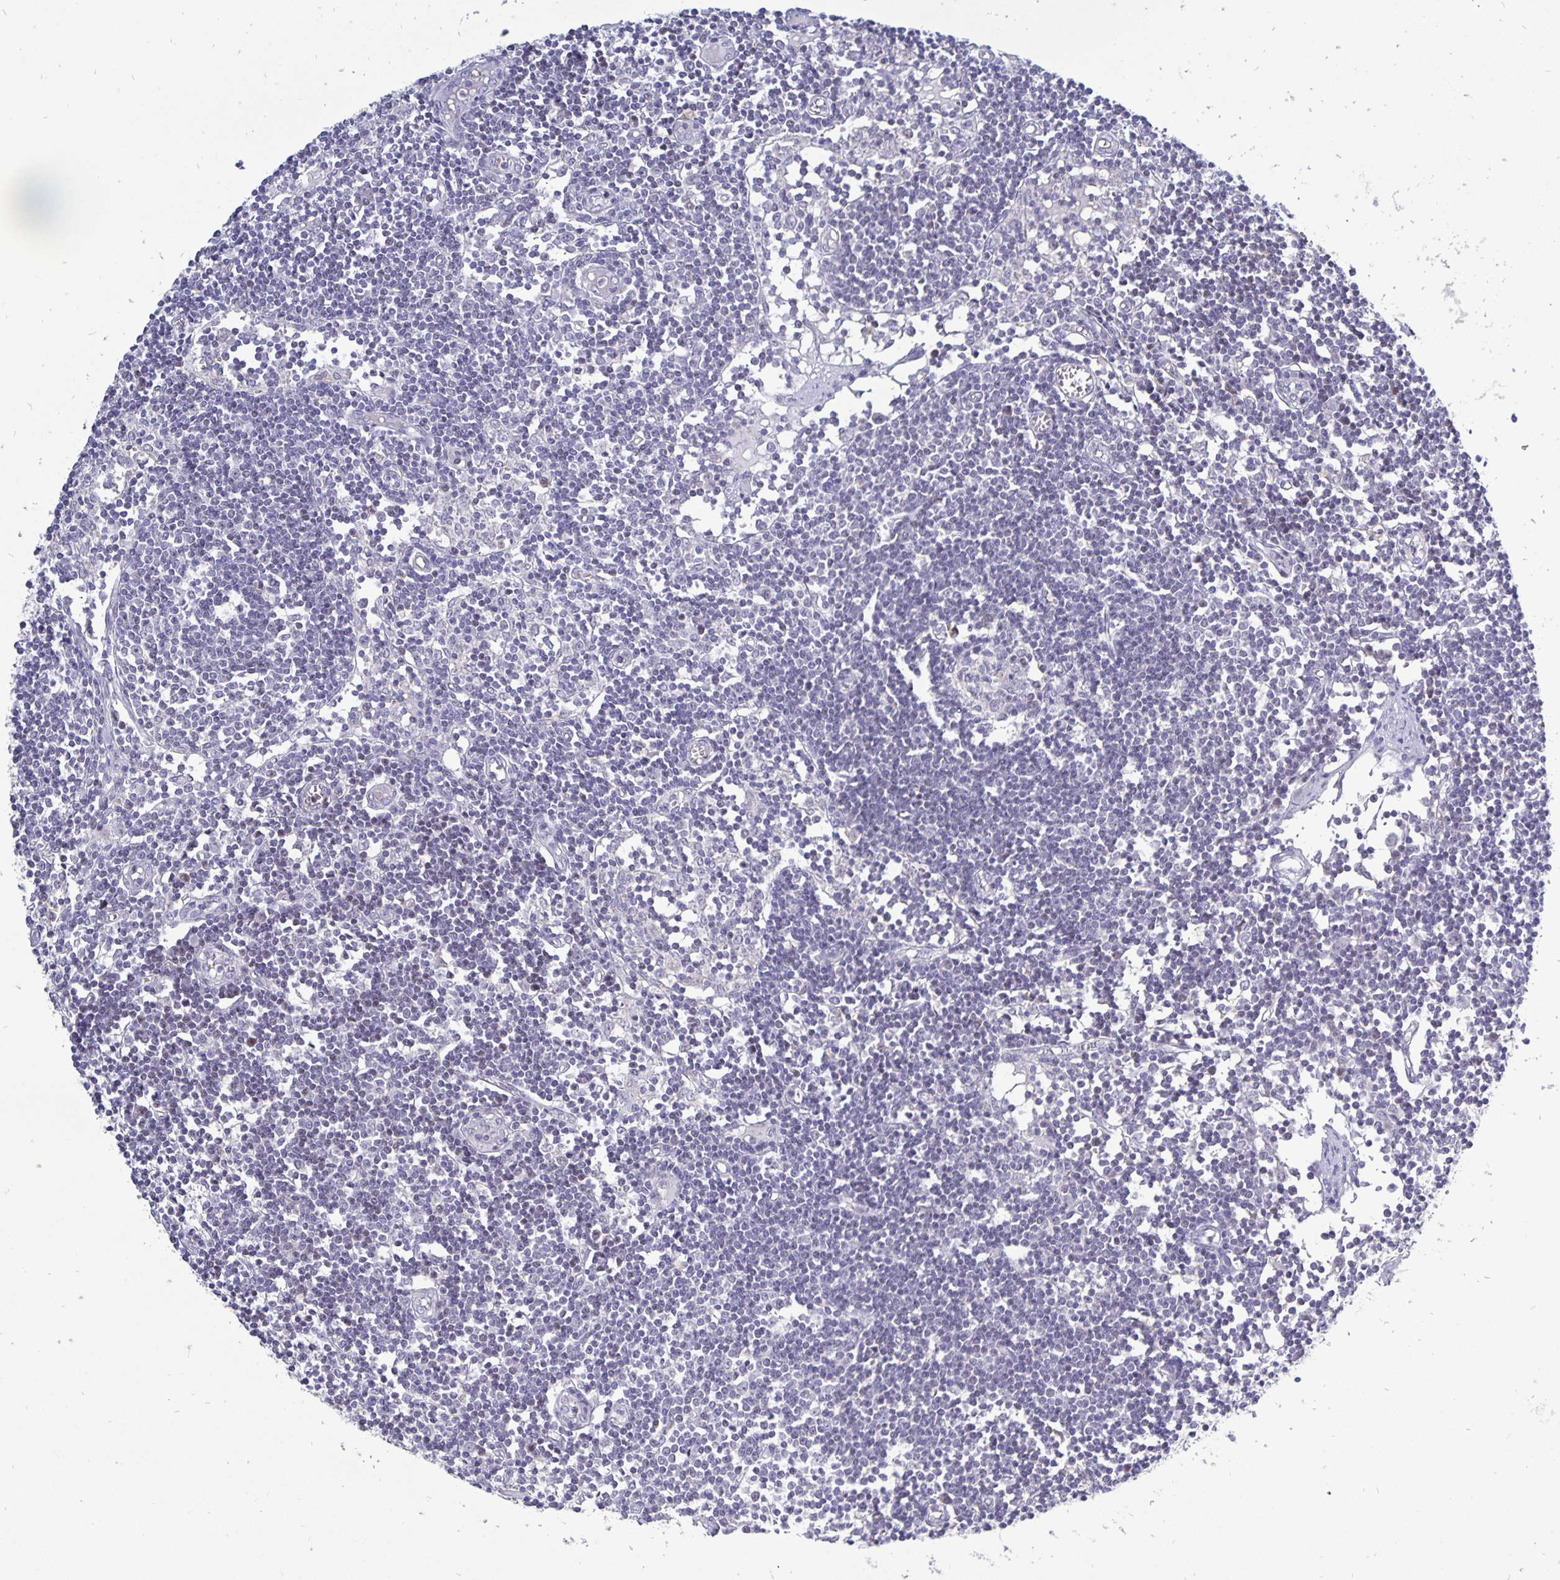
{"staining": {"intensity": "negative", "quantity": "none", "location": "none"}, "tissue": "lymph node", "cell_type": "Germinal center cells", "image_type": "normal", "snomed": [{"axis": "morphology", "description": "Normal tissue, NOS"}, {"axis": "topography", "description": "Lymph node"}], "caption": "Lymph node stained for a protein using immunohistochemistry (IHC) demonstrates no staining germinal center cells.", "gene": "ERBB2", "patient": {"sex": "female", "age": 11}}